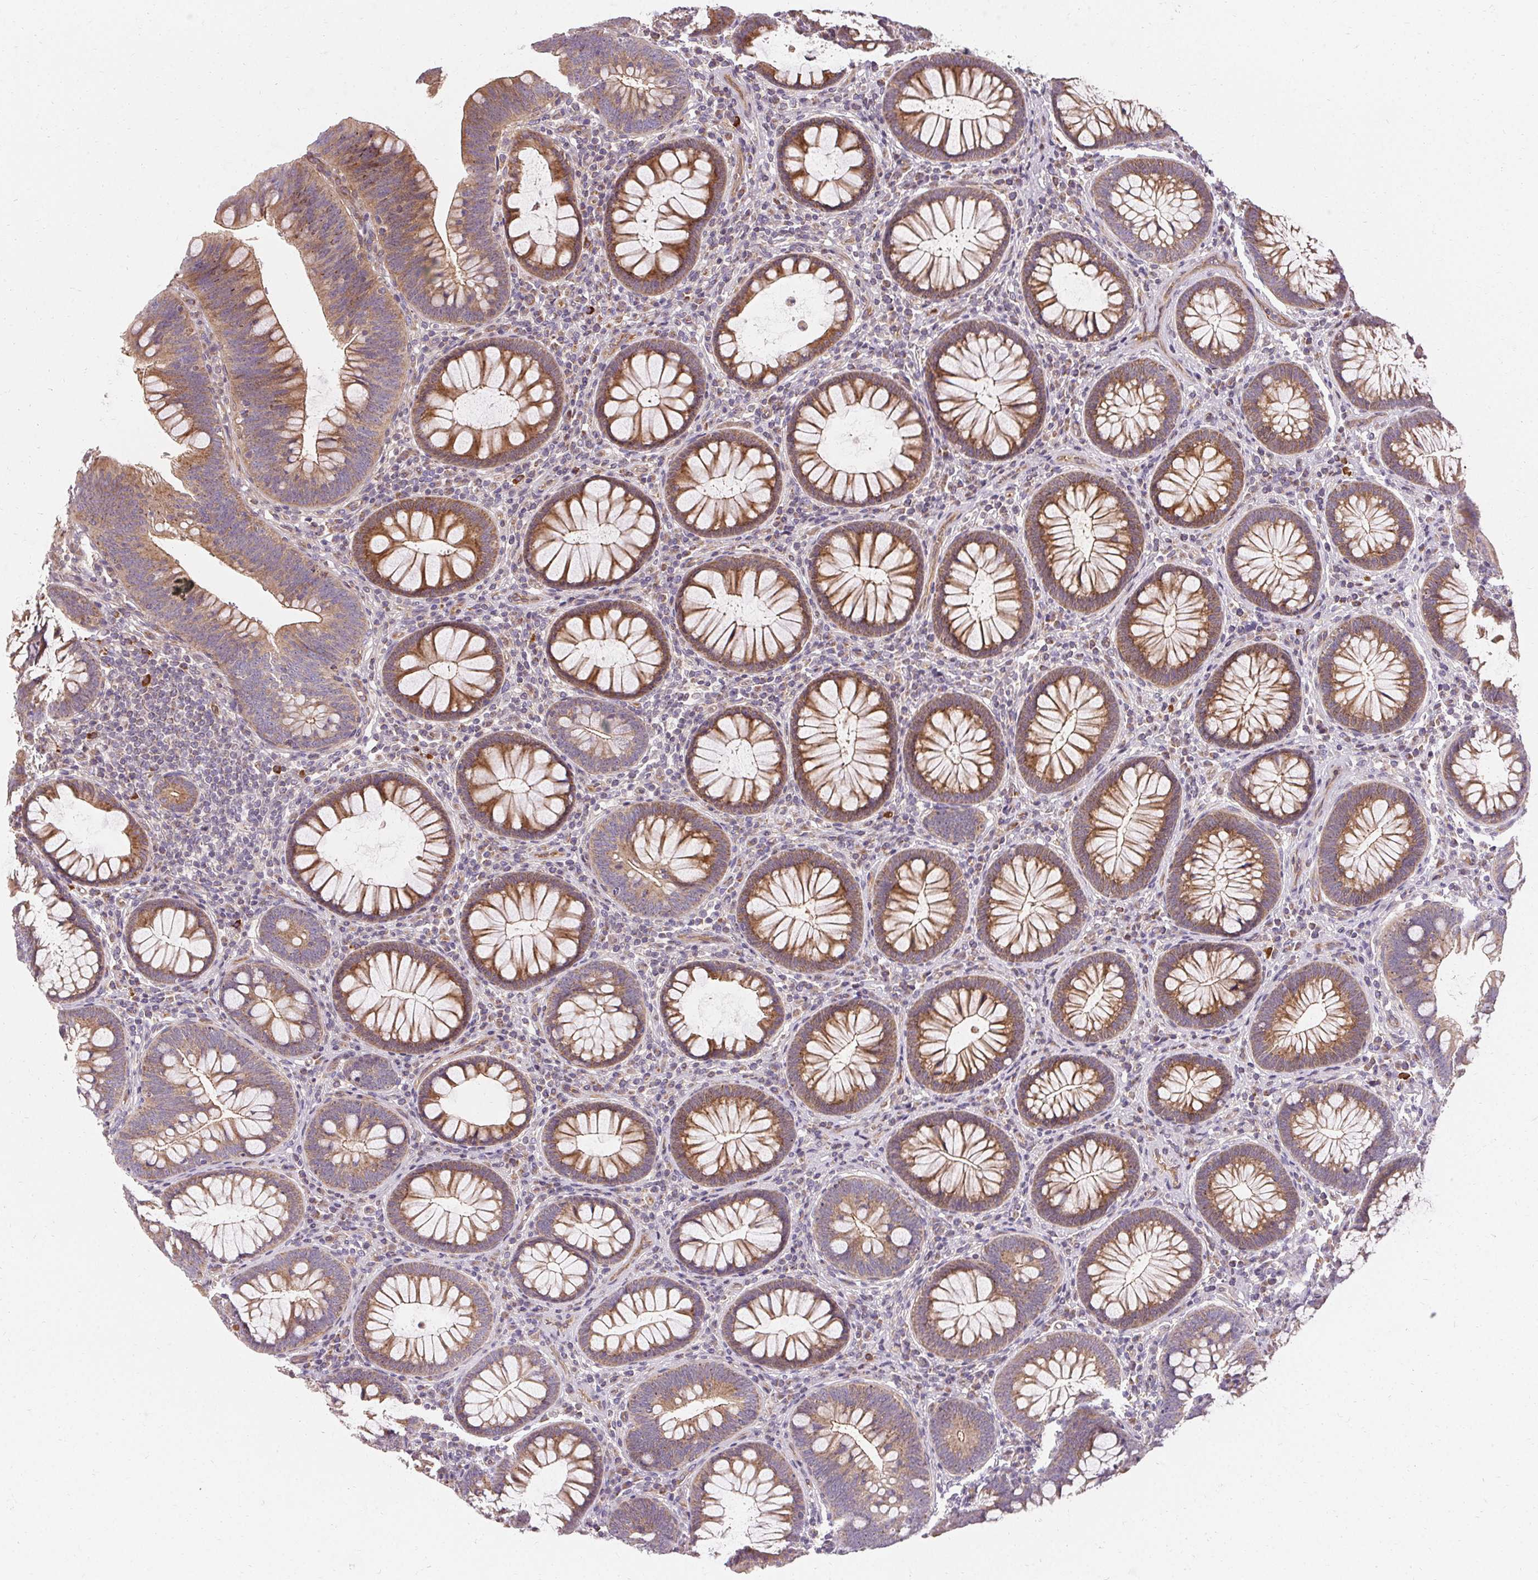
{"staining": {"intensity": "weak", "quantity": "25%-75%", "location": "cytoplasmic/membranous"}, "tissue": "colon", "cell_type": "Endothelial cells", "image_type": "normal", "snomed": [{"axis": "morphology", "description": "Normal tissue, NOS"}, {"axis": "morphology", "description": "Adenoma, NOS"}, {"axis": "topography", "description": "Soft tissue"}, {"axis": "topography", "description": "Colon"}], "caption": "Colon stained with immunohistochemistry (IHC) exhibits weak cytoplasmic/membranous staining in about 25%-75% of endothelial cells.", "gene": "APLP1", "patient": {"sex": "male", "age": 47}}